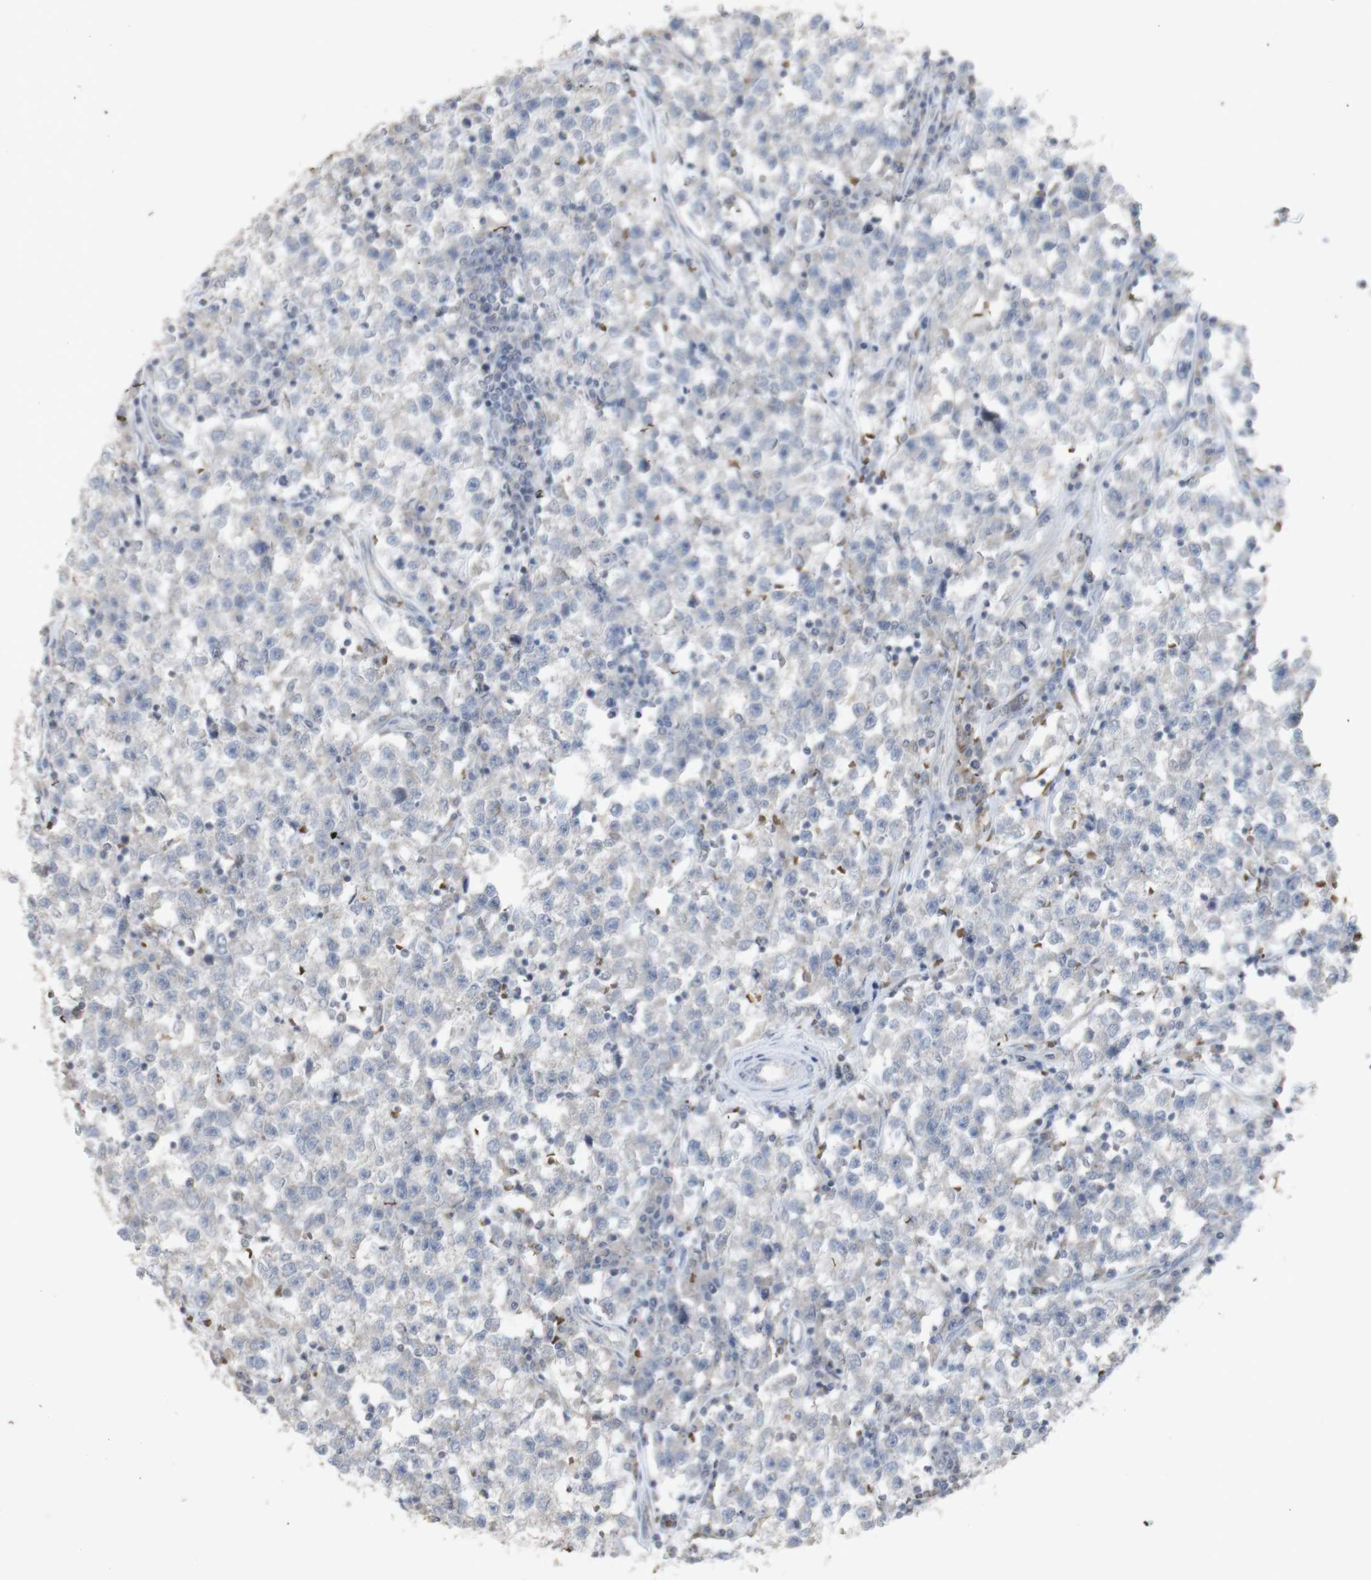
{"staining": {"intensity": "negative", "quantity": "none", "location": "none"}, "tissue": "testis cancer", "cell_type": "Tumor cells", "image_type": "cancer", "snomed": [{"axis": "morphology", "description": "Seminoma, NOS"}, {"axis": "topography", "description": "Testis"}], "caption": "Tumor cells show no significant protein positivity in testis cancer. The staining is performed using DAB (3,3'-diaminobenzidine) brown chromogen with nuclei counter-stained in using hematoxylin.", "gene": "INS", "patient": {"sex": "male", "age": 22}}